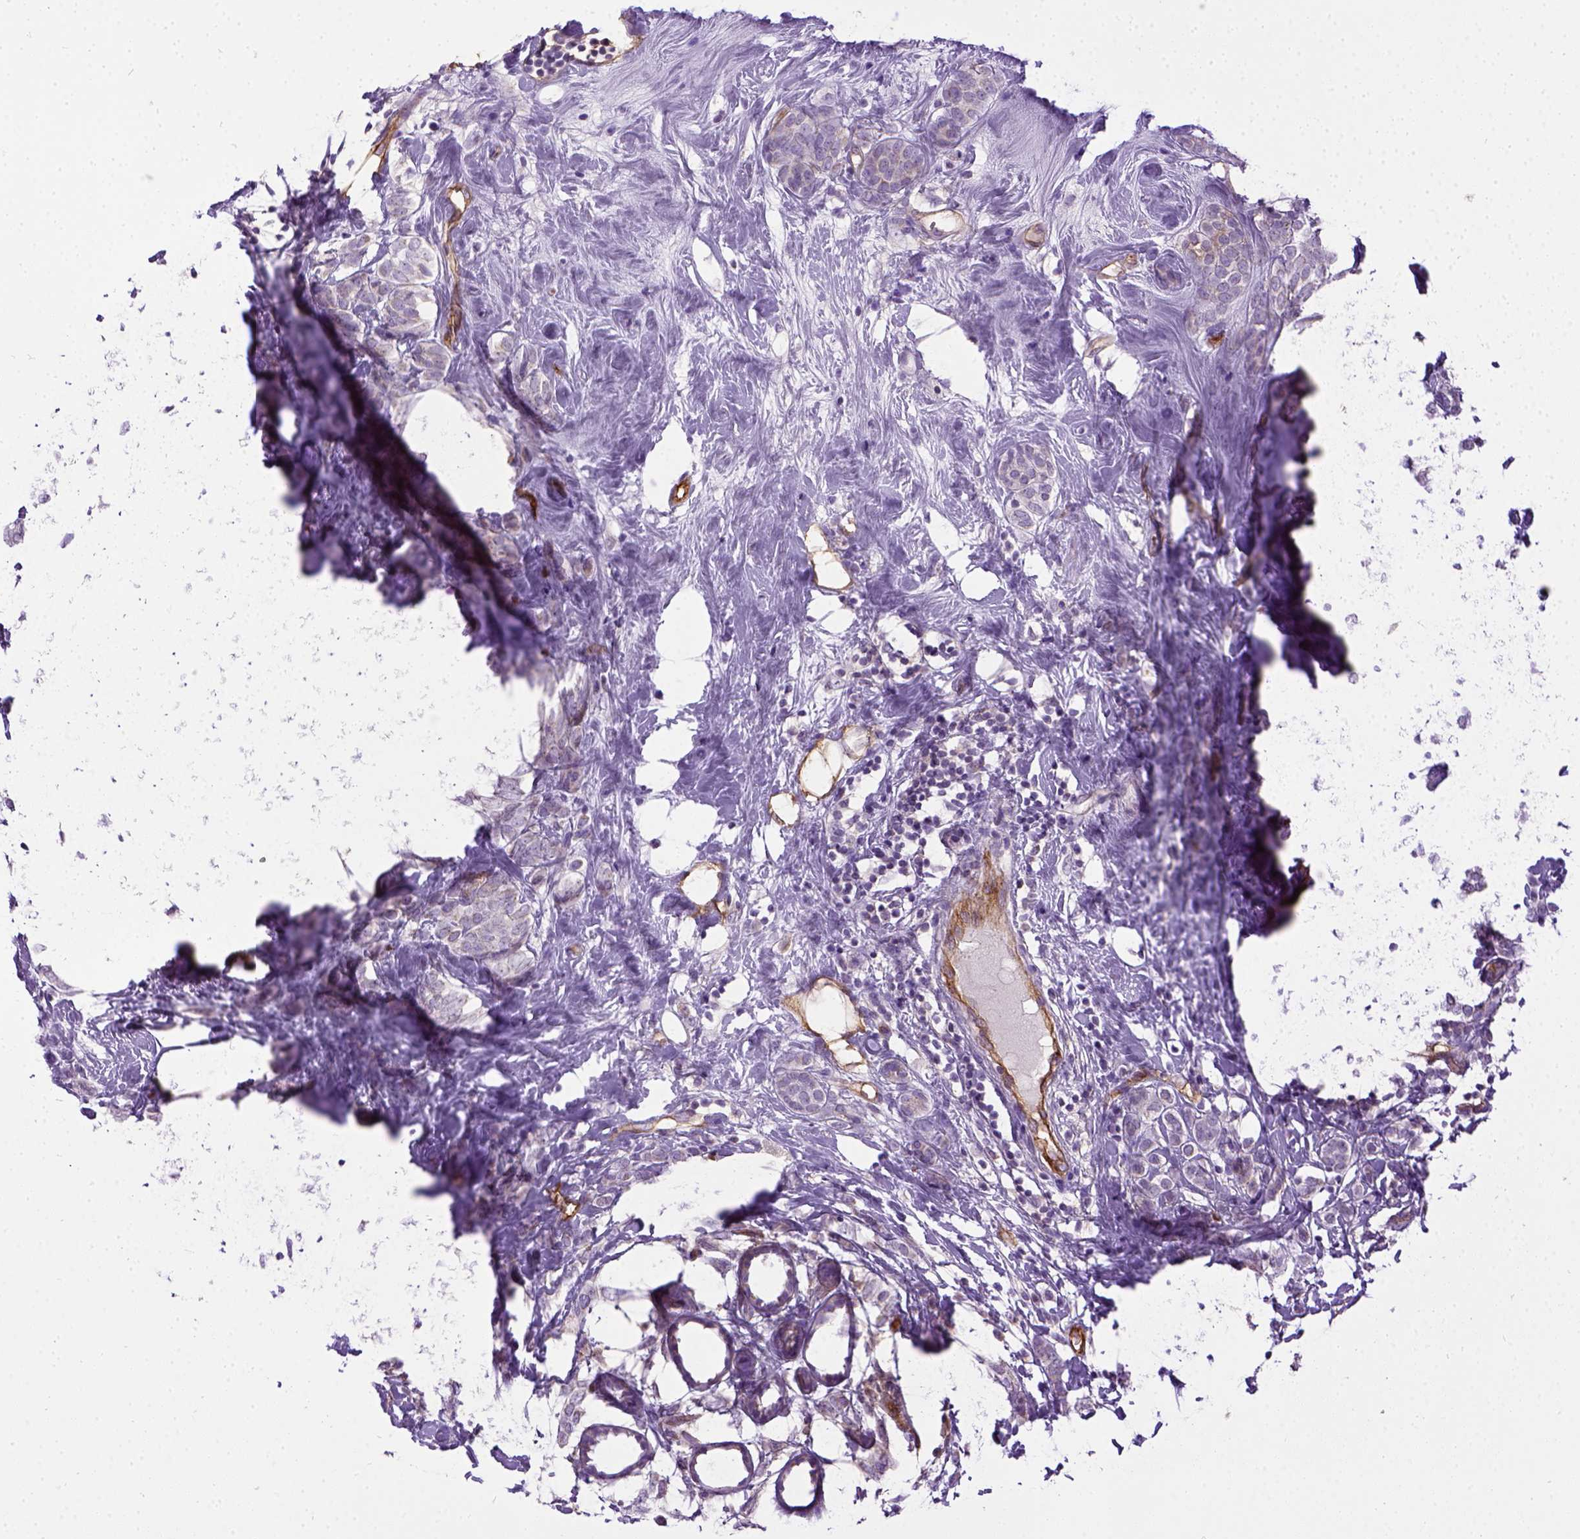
{"staining": {"intensity": "negative", "quantity": "none", "location": "none"}, "tissue": "breast cancer", "cell_type": "Tumor cells", "image_type": "cancer", "snomed": [{"axis": "morphology", "description": "Lobular carcinoma"}, {"axis": "topography", "description": "Breast"}], "caption": "Breast cancer was stained to show a protein in brown. There is no significant staining in tumor cells.", "gene": "ENG", "patient": {"sex": "female", "age": 49}}